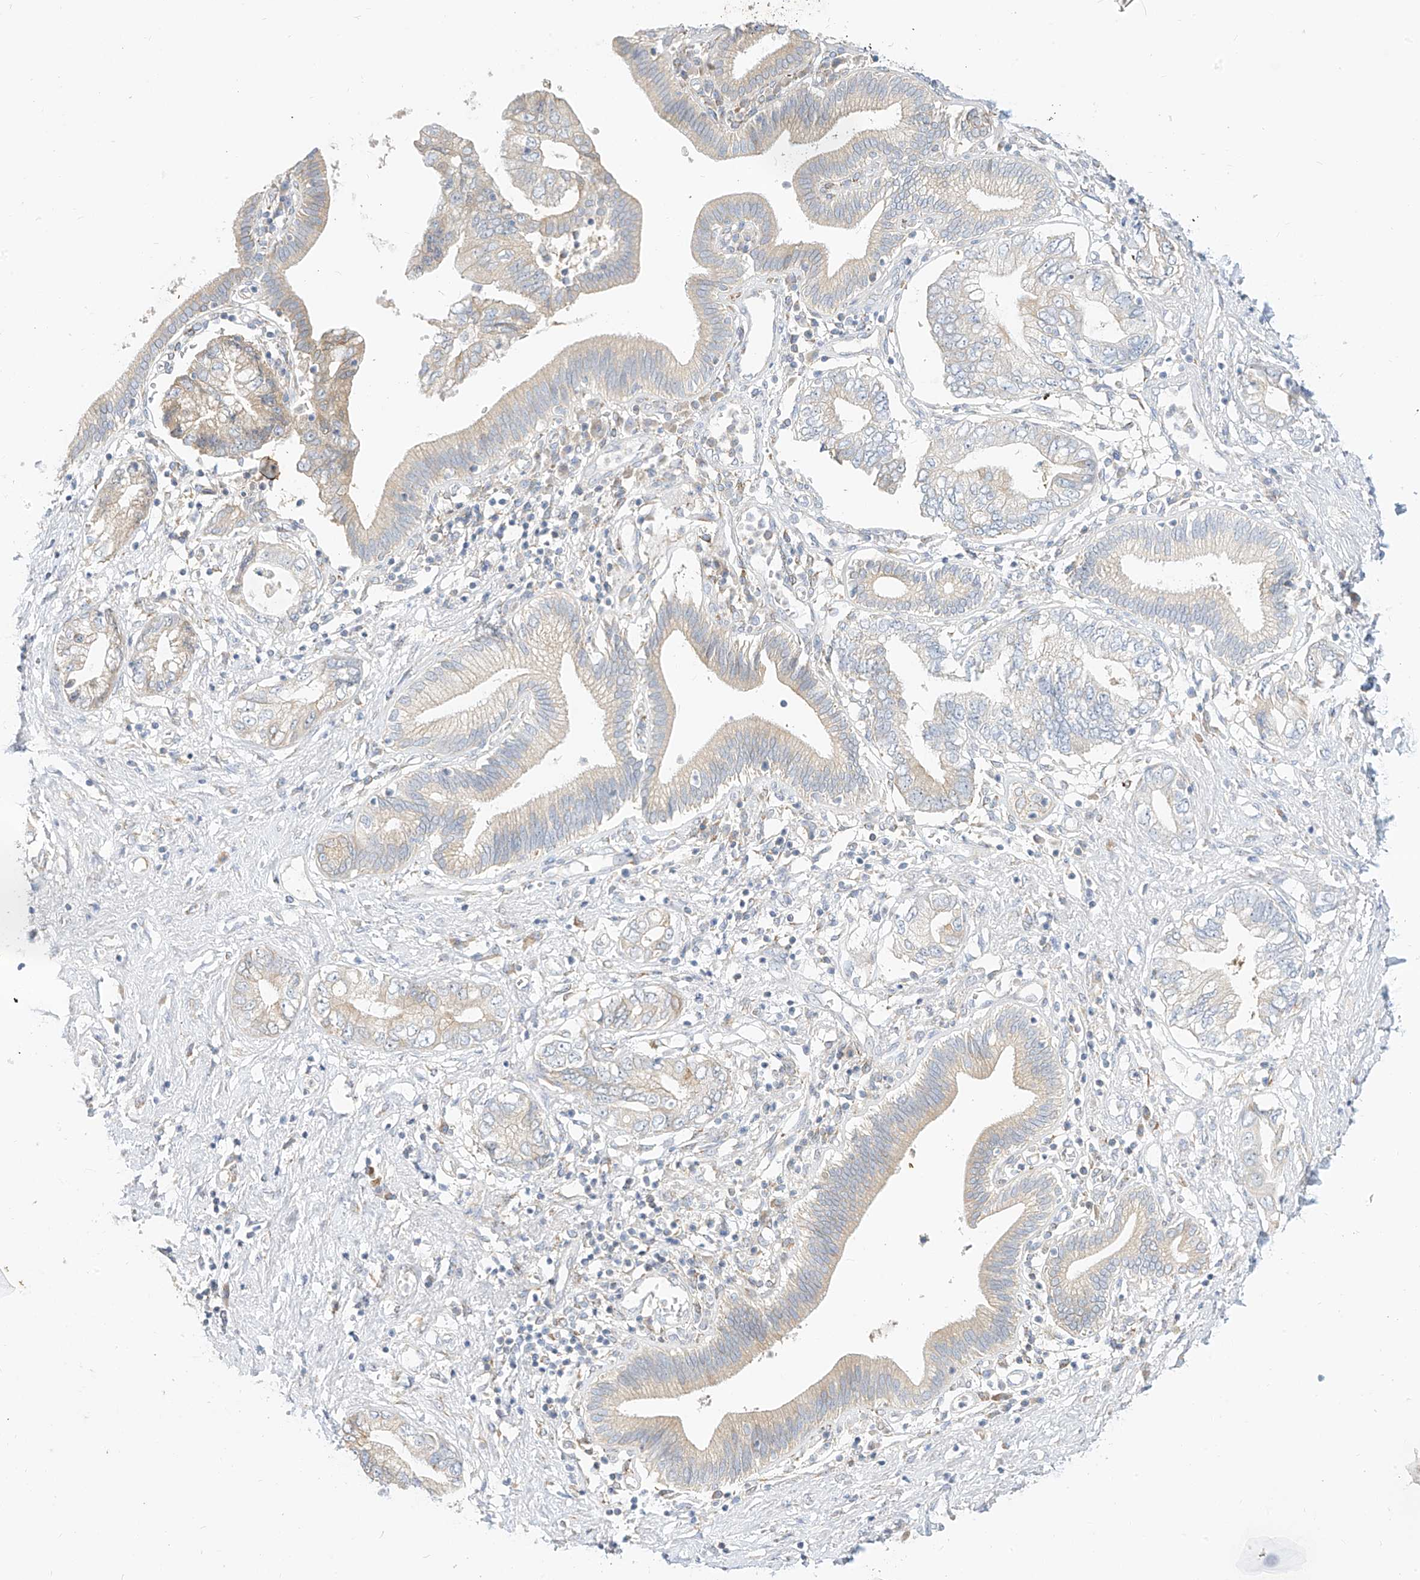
{"staining": {"intensity": "weak", "quantity": ">75%", "location": "cytoplasmic/membranous"}, "tissue": "pancreatic cancer", "cell_type": "Tumor cells", "image_type": "cancer", "snomed": [{"axis": "morphology", "description": "Adenocarcinoma, NOS"}, {"axis": "topography", "description": "Pancreas"}], "caption": "Protein staining of adenocarcinoma (pancreatic) tissue exhibits weak cytoplasmic/membranous positivity in approximately >75% of tumor cells.", "gene": "RASA2", "patient": {"sex": "female", "age": 73}}